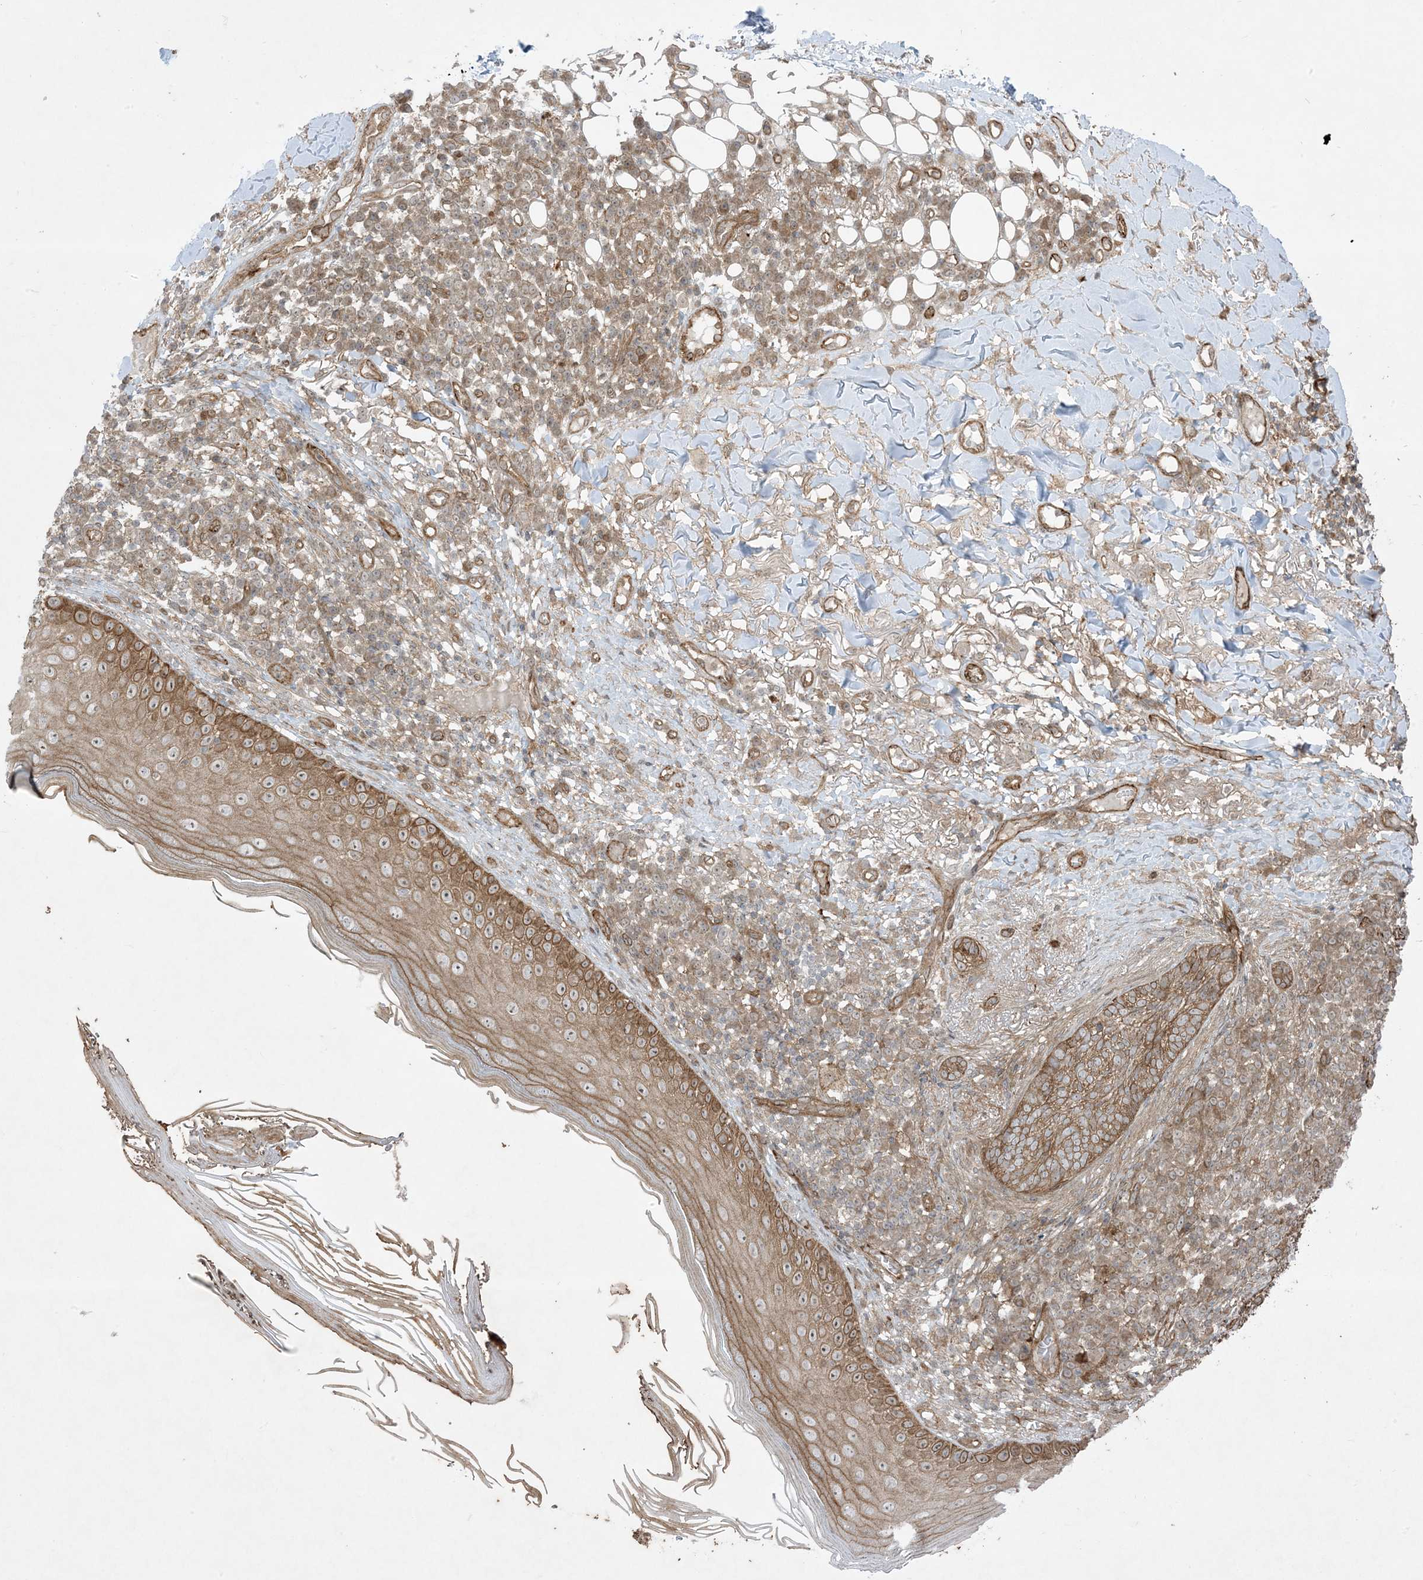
{"staining": {"intensity": "strong", "quantity": ">75%", "location": "cytoplasmic/membranous"}, "tissue": "skin cancer", "cell_type": "Tumor cells", "image_type": "cancer", "snomed": [{"axis": "morphology", "description": "Basal cell carcinoma"}, {"axis": "topography", "description": "Skin"}], "caption": "Protein analysis of skin cancer (basal cell carcinoma) tissue demonstrates strong cytoplasmic/membranous expression in about >75% of tumor cells.", "gene": "SOGA3", "patient": {"sex": "male", "age": 85}}